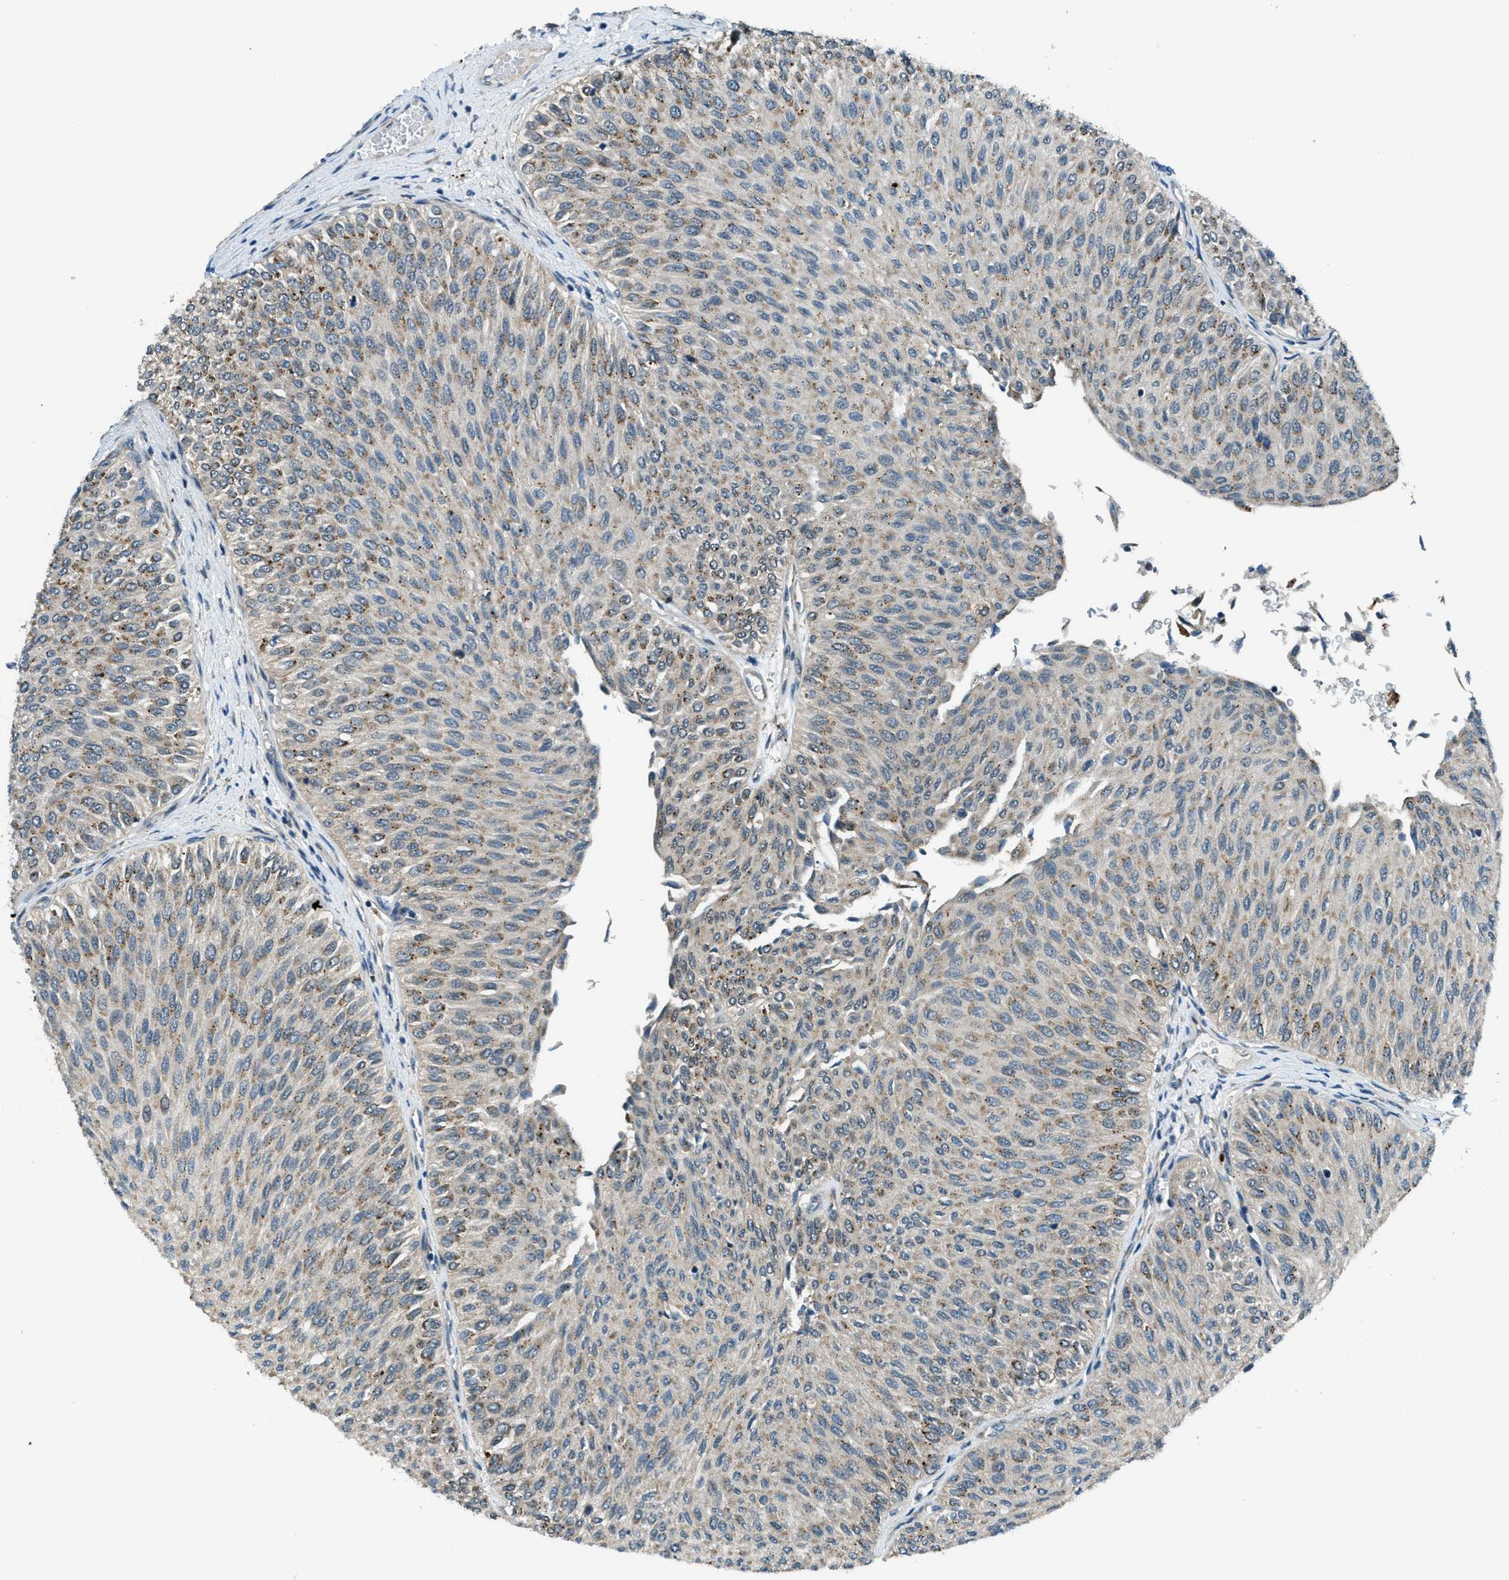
{"staining": {"intensity": "moderate", "quantity": "<25%", "location": "cytoplasmic/membranous"}, "tissue": "urothelial cancer", "cell_type": "Tumor cells", "image_type": "cancer", "snomed": [{"axis": "morphology", "description": "Urothelial carcinoma, Low grade"}, {"axis": "topography", "description": "Urinary bladder"}], "caption": "Immunohistochemical staining of low-grade urothelial carcinoma demonstrates low levels of moderate cytoplasmic/membranous expression in approximately <25% of tumor cells.", "gene": "GINM1", "patient": {"sex": "male", "age": 78}}